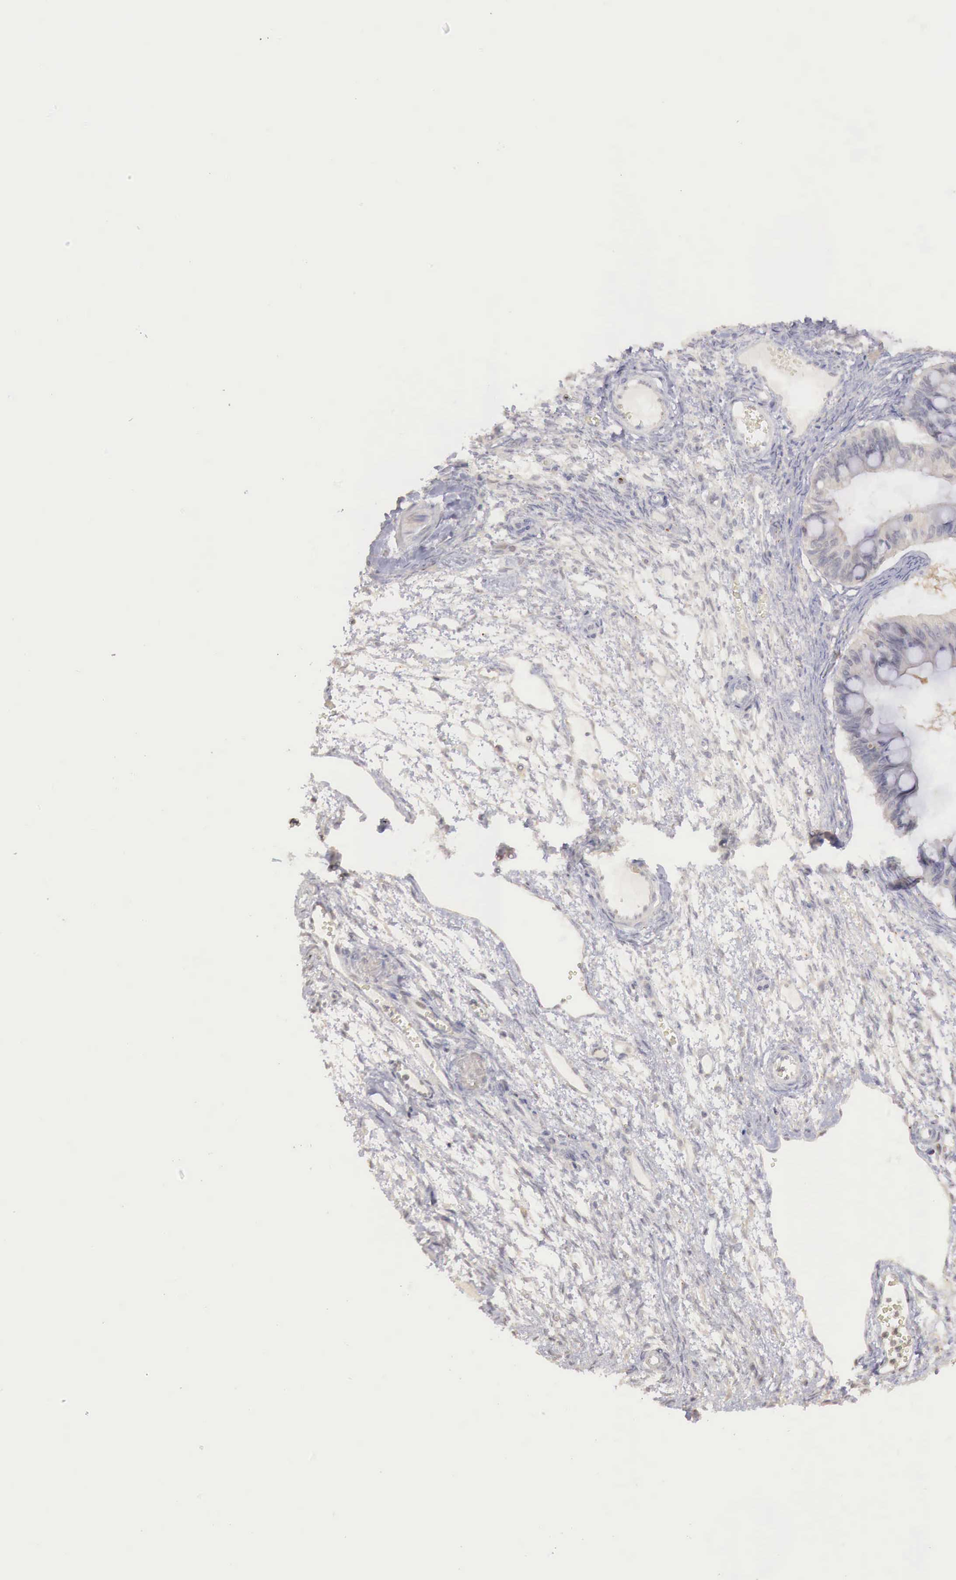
{"staining": {"intensity": "negative", "quantity": "none", "location": "none"}, "tissue": "ovarian cancer", "cell_type": "Tumor cells", "image_type": "cancer", "snomed": [{"axis": "morphology", "description": "Cystadenocarcinoma, mucinous, NOS"}, {"axis": "topography", "description": "Ovary"}], "caption": "A micrograph of human mucinous cystadenocarcinoma (ovarian) is negative for staining in tumor cells.", "gene": "TBC1D9", "patient": {"sex": "female", "age": 57}}